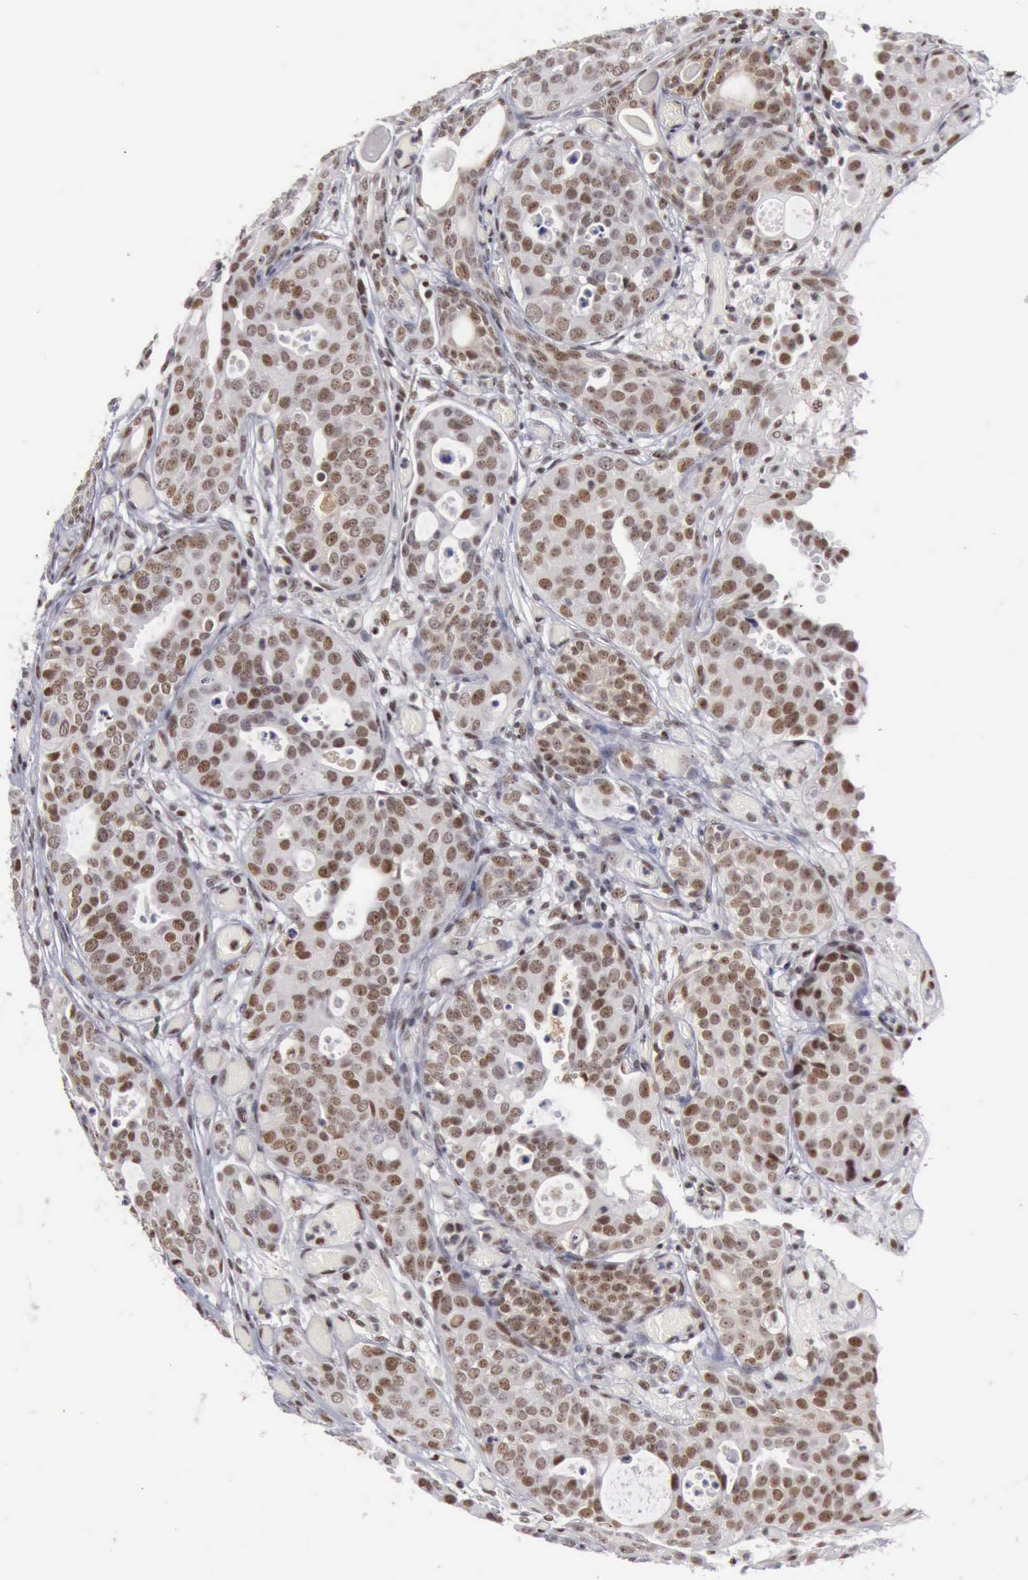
{"staining": {"intensity": "moderate", "quantity": ">75%", "location": "nuclear"}, "tissue": "urothelial cancer", "cell_type": "Tumor cells", "image_type": "cancer", "snomed": [{"axis": "morphology", "description": "Urothelial carcinoma, High grade"}, {"axis": "topography", "description": "Urinary bladder"}], "caption": "Immunohistochemical staining of human high-grade urothelial carcinoma reveals medium levels of moderate nuclear protein staining in approximately >75% of tumor cells. (DAB IHC, brown staining for protein, blue staining for nuclei).", "gene": "KIAA0586", "patient": {"sex": "male", "age": 78}}